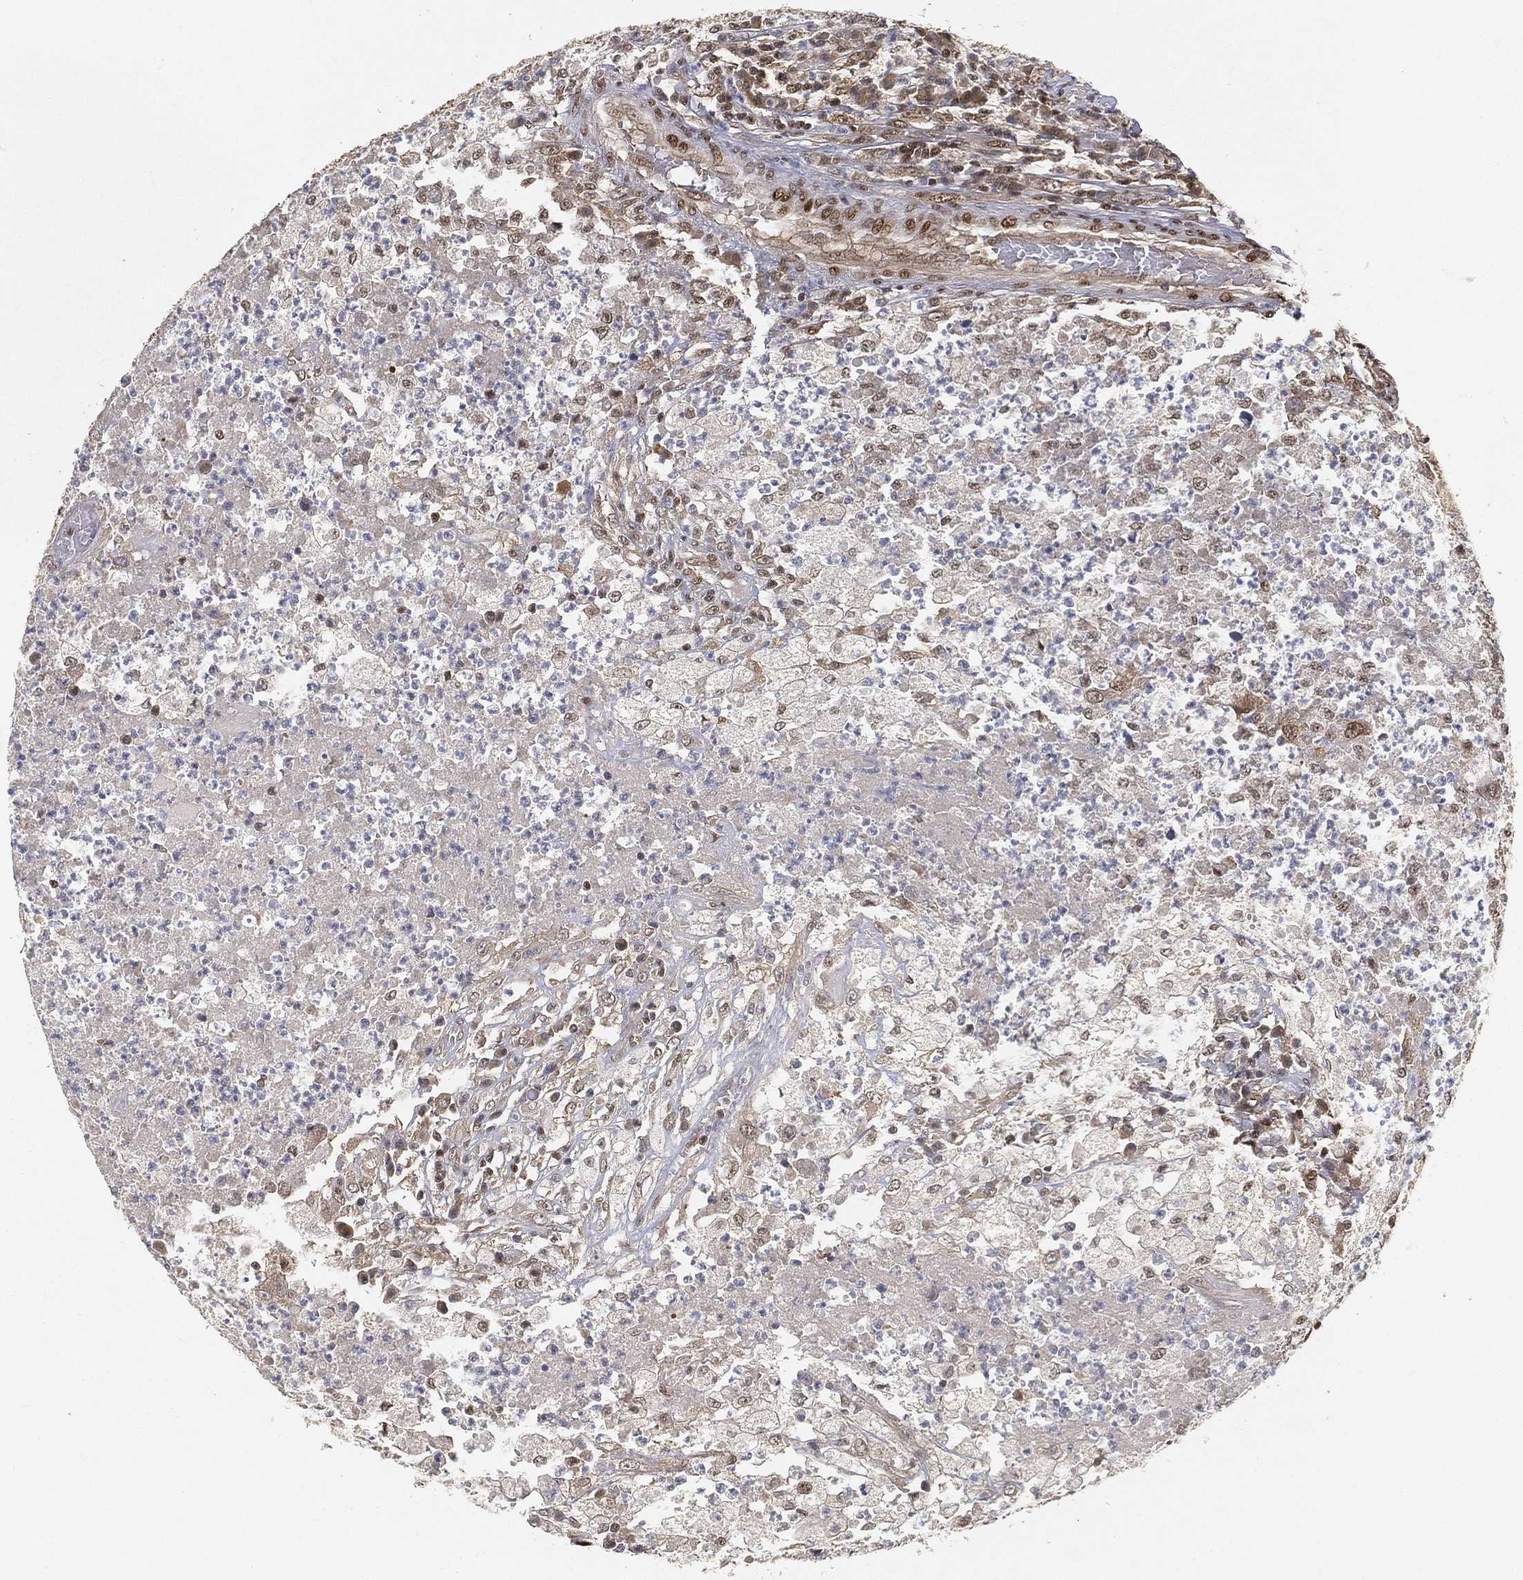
{"staining": {"intensity": "moderate", "quantity": "25%-75%", "location": "nuclear"}, "tissue": "testis cancer", "cell_type": "Tumor cells", "image_type": "cancer", "snomed": [{"axis": "morphology", "description": "Necrosis, NOS"}, {"axis": "morphology", "description": "Carcinoma, Embryonal, NOS"}, {"axis": "topography", "description": "Testis"}], "caption": "The immunohistochemical stain highlights moderate nuclear positivity in tumor cells of testis cancer (embryonal carcinoma) tissue. (IHC, brightfield microscopy, high magnification).", "gene": "CRTC3", "patient": {"sex": "male", "age": 19}}